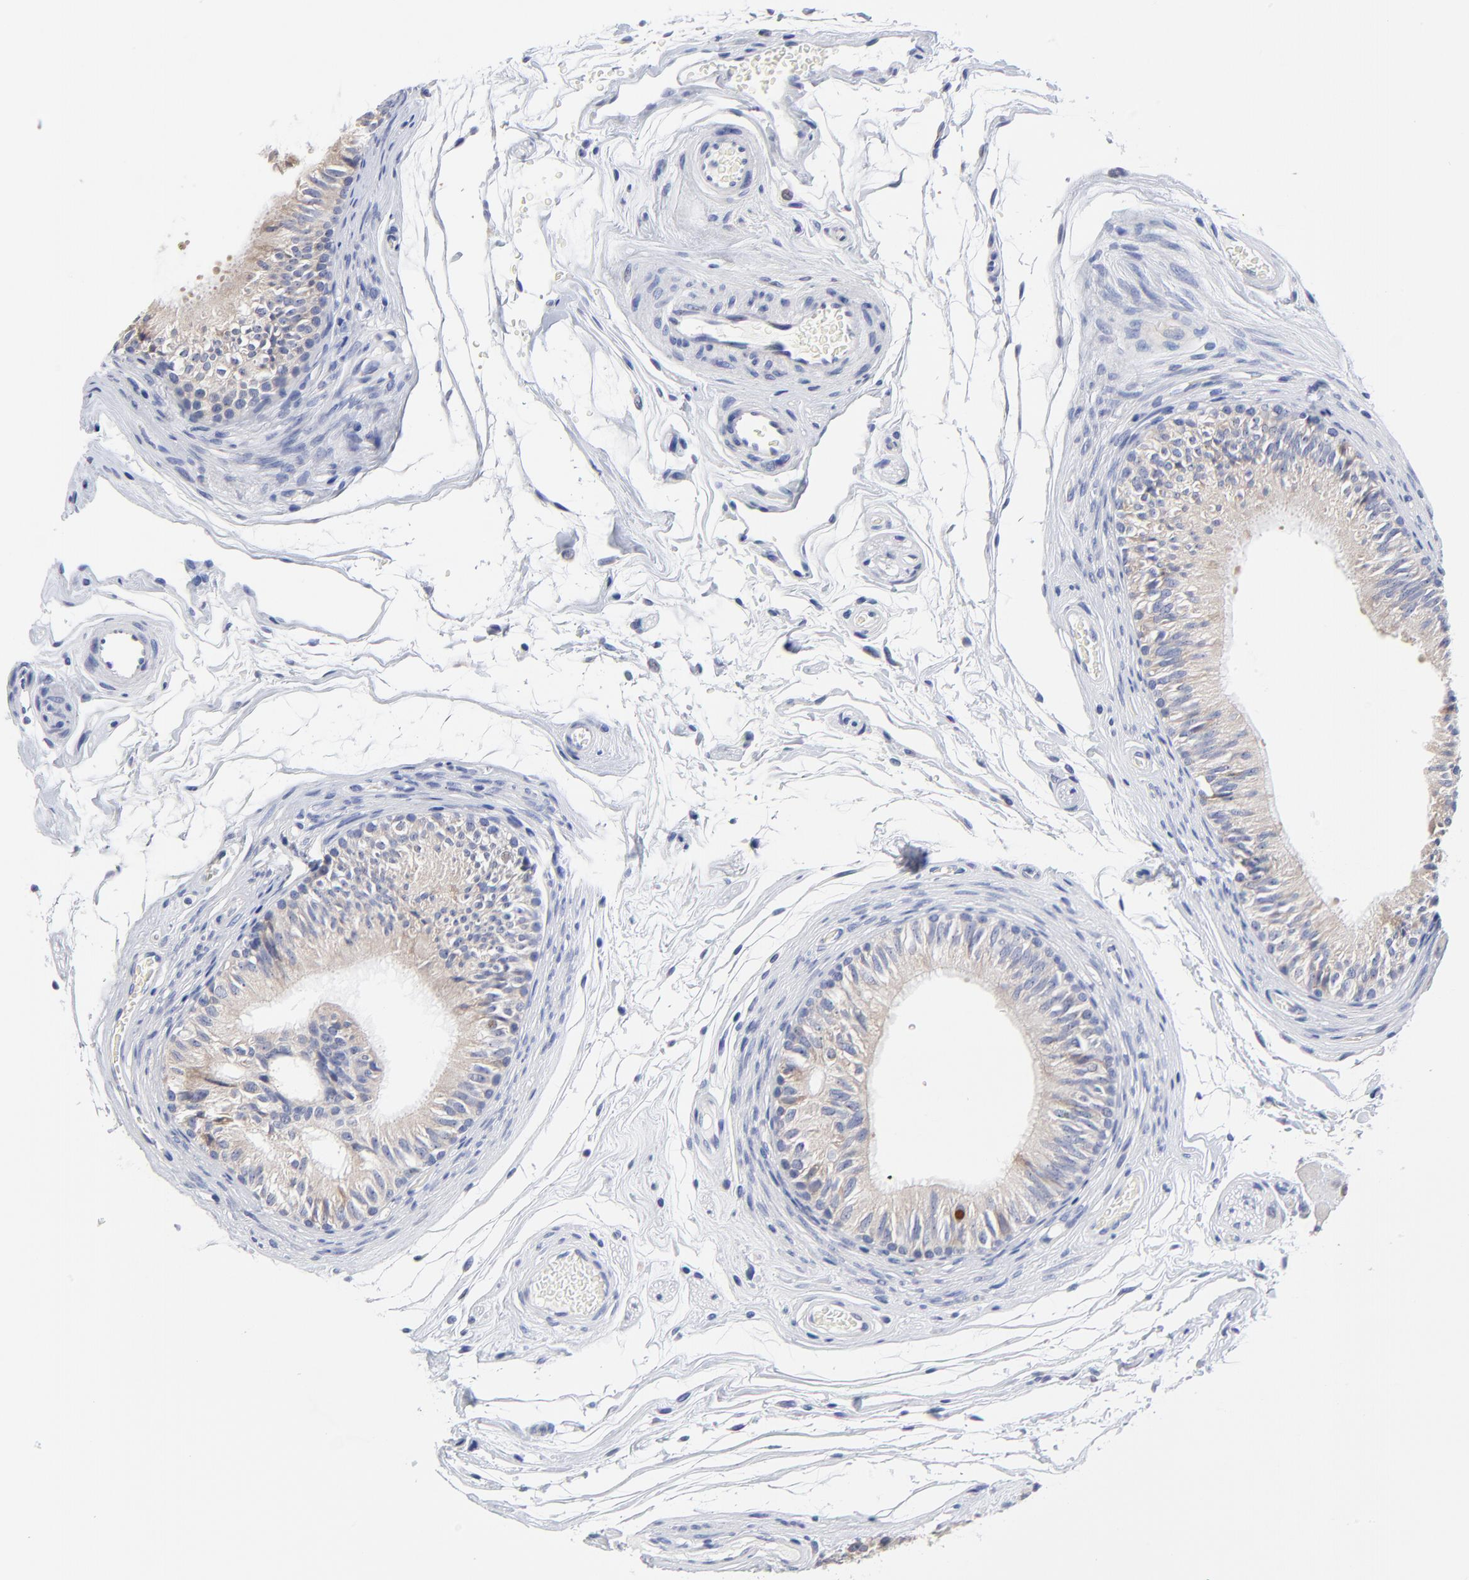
{"staining": {"intensity": "weak", "quantity": ">75%", "location": "cytoplasmic/membranous"}, "tissue": "epididymis", "cell_type": "Glandular cells", "image_type": "normal", "snomed": [{"axis": "morphology", "description": "Normal tissue, NOS"}, {"axis": "topography", "description": "Testis"}, {"axis": "topography", "description": "Epididymis"}], "caption": "Unremarkable epididymis shows weak cytoplasmic/membranous expression in approximately >75% of glandular cells, visualized by immunohistochemistry.", "gene": "LAX1", "patient": {"sex": "male", "age": 36}}